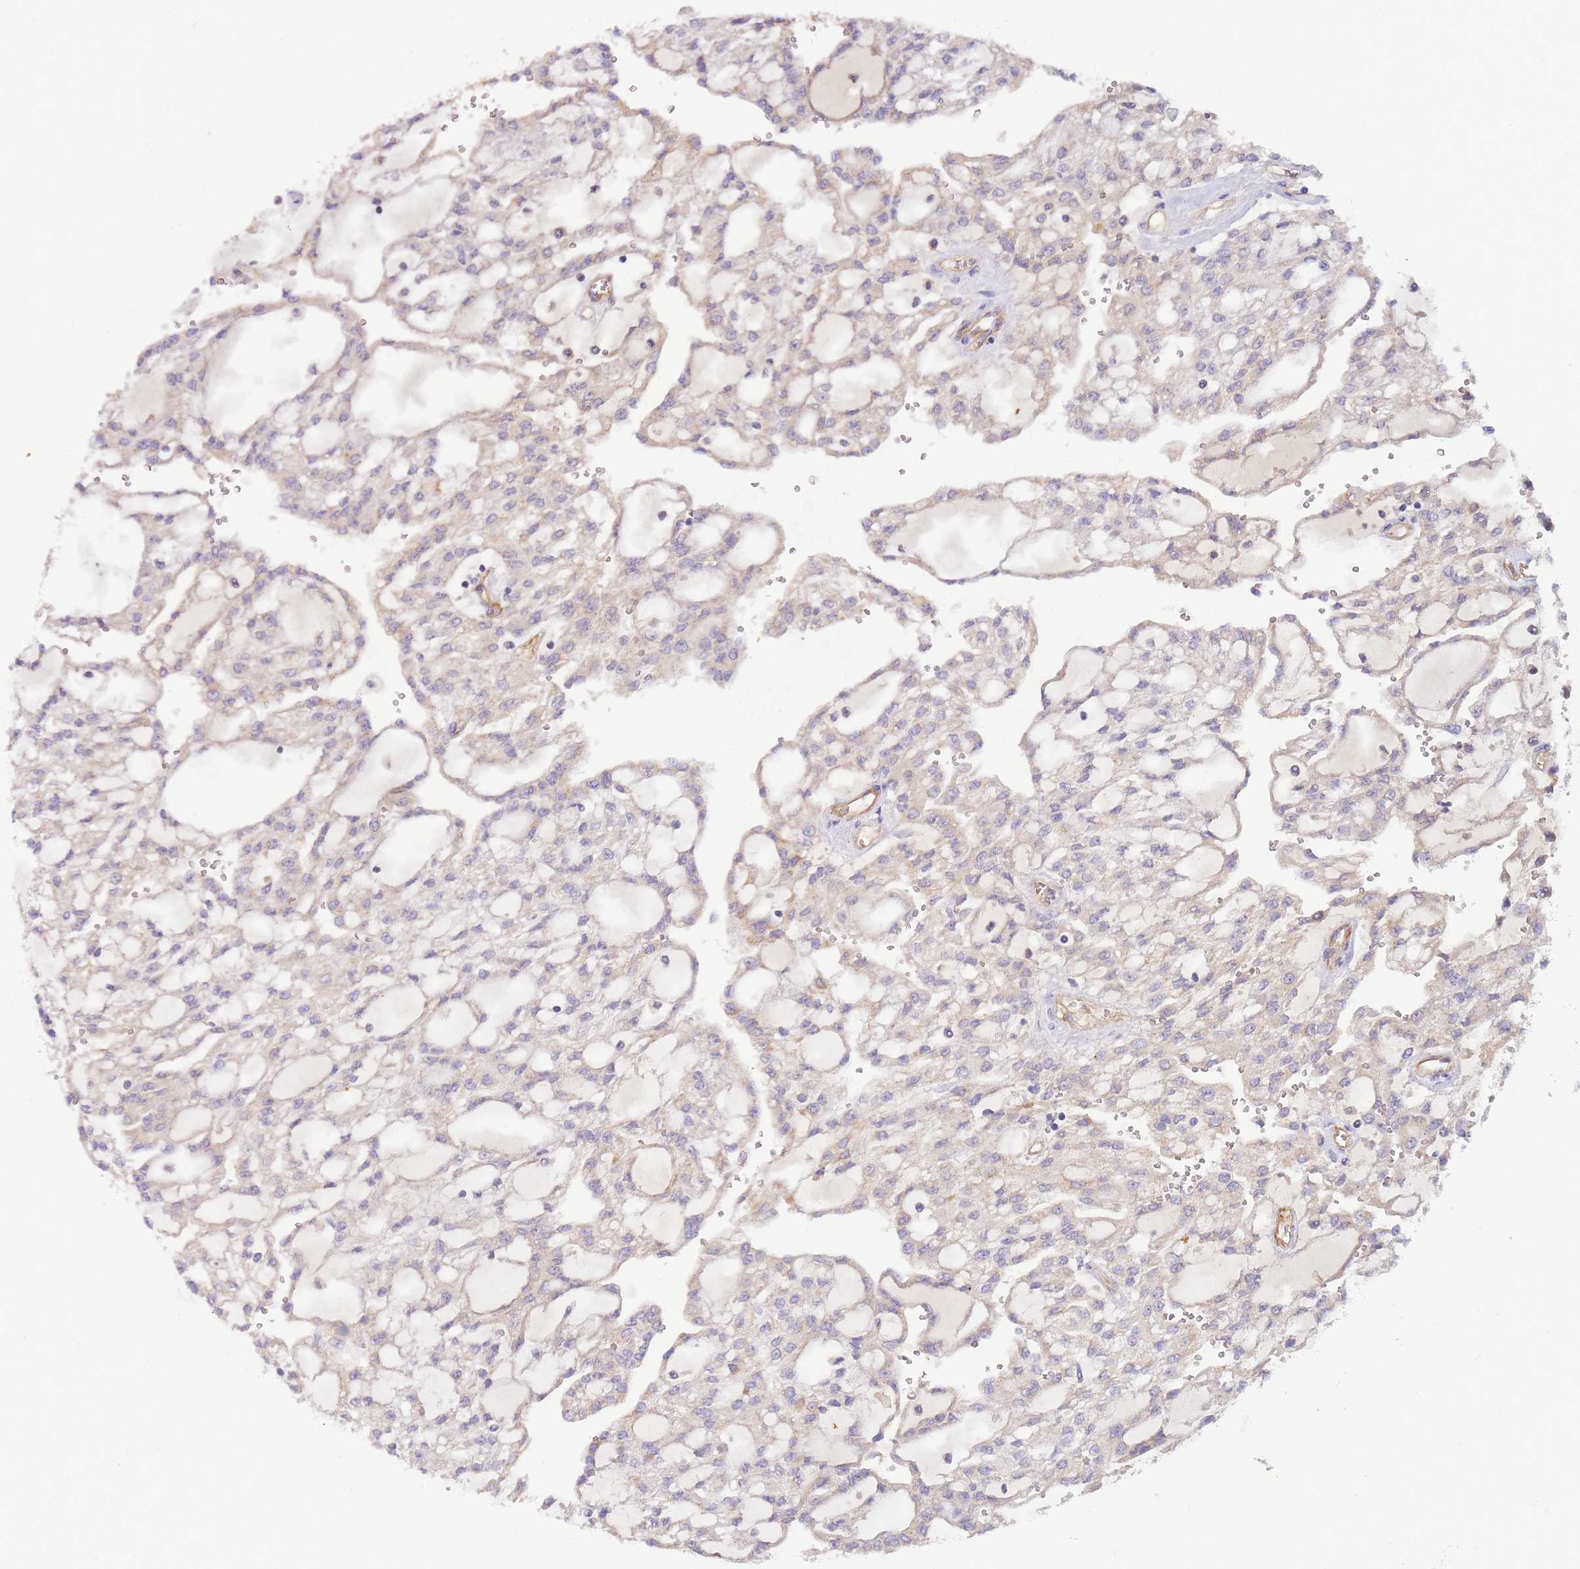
{"staining": {"intensity": "negative", "quantity": "none", "location": "none"}, "tissue": "renal cancer", "cell_type": "Tumor cells", "image_type": "cancer", "snomed": [{"axis": "morphology", "description": "Adenocarcinoma, NOS"}, {"axis": "topography", "description": "Kidney"}], "caption": "IHC image of neoplastic tissue: renal cancer stained with DAB (3,3'-diaminobenzidine) shows no significant protein staining in tumor cells.", "gene": "NDUFAF5", "patient": {"sex": "male", "age": 63}}